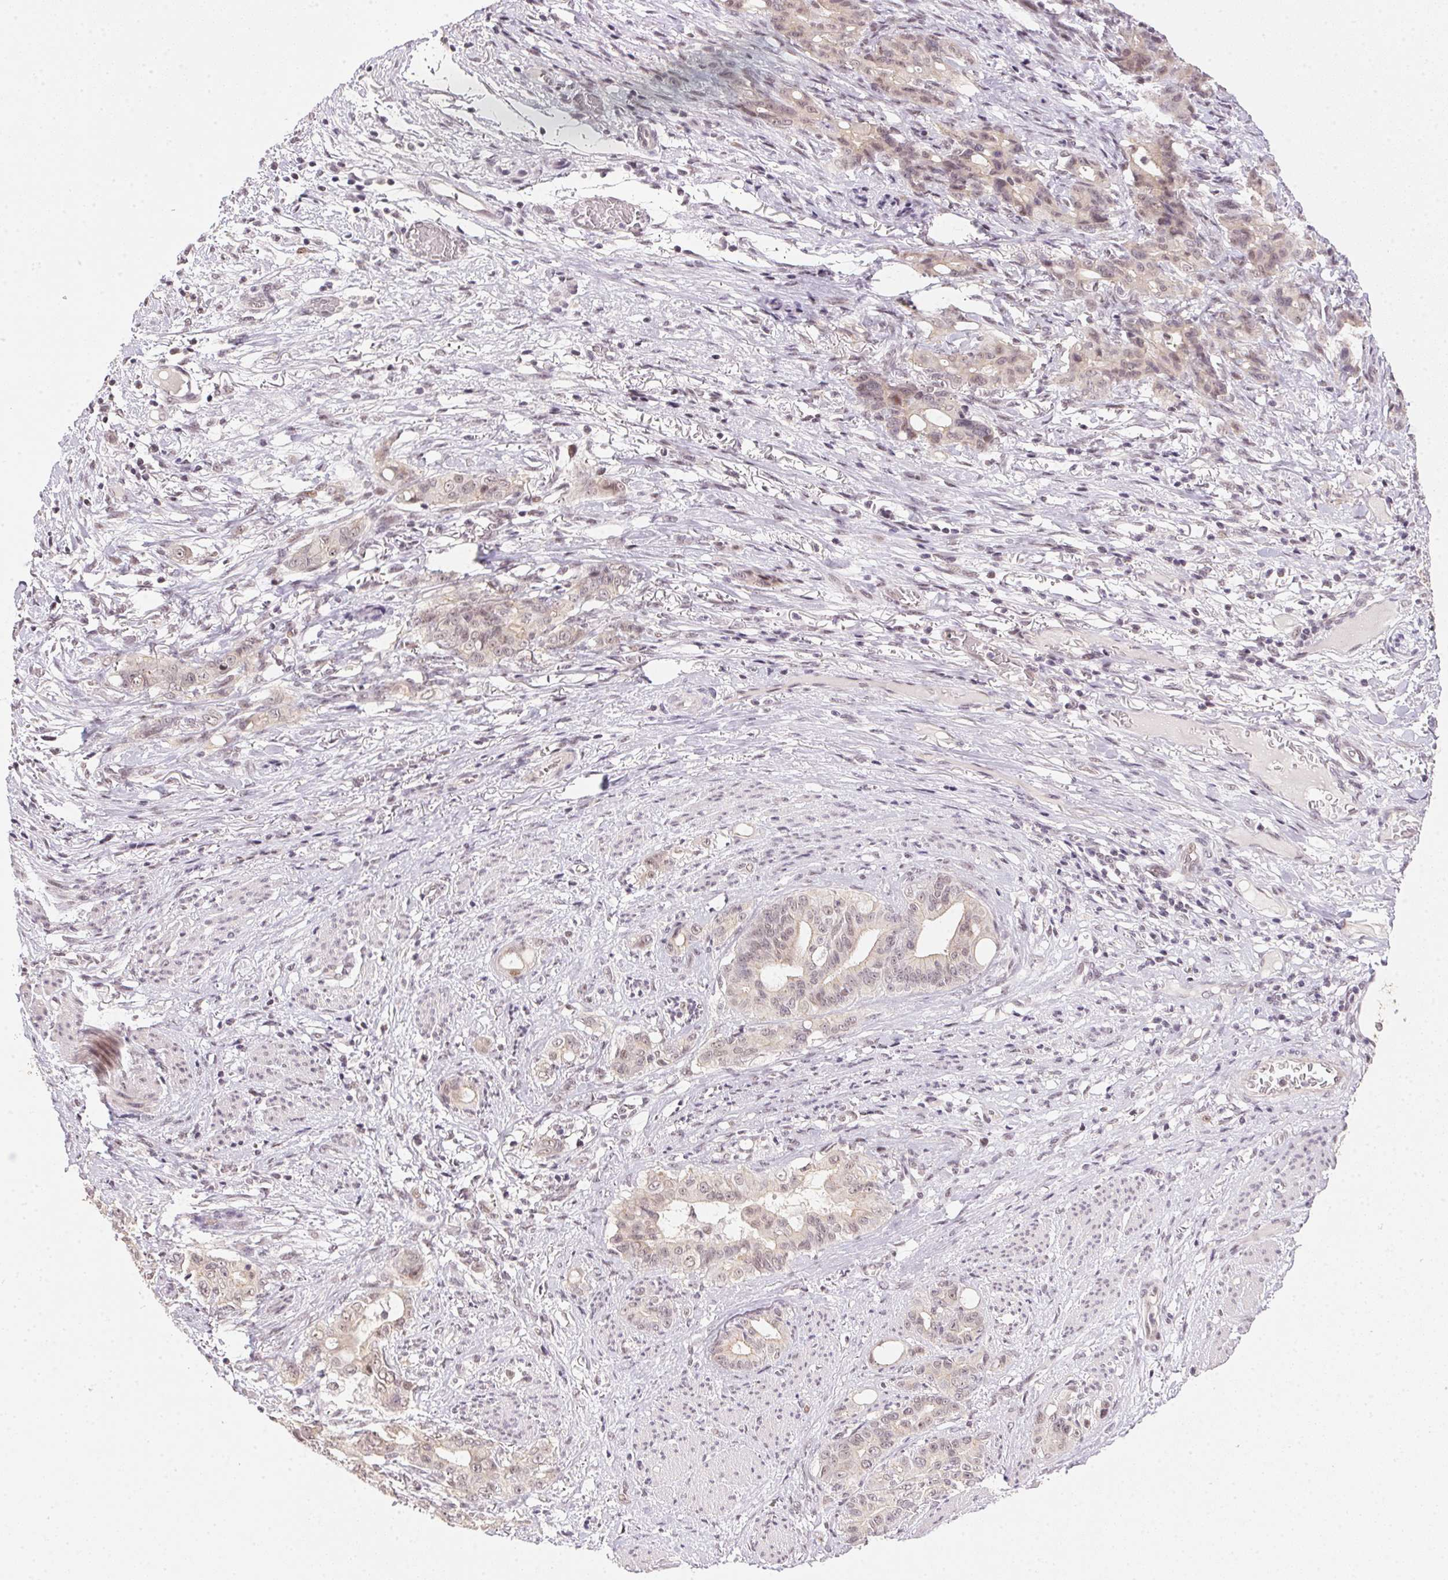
{"staining": {"intensity": "weak", "quantity": "<25%", "location": "nuclear"}, "tissue": "stomach cancer", "cell_type": "Tumor cells", "image_type": "cancer", "snomed": [{"axis": "morphology", "description": "Normal tissue, NOS"}, {"axis": "morphology", "description": "Adenocarcinoma, NOS"}, {"axis": "topography", "description": "Esophagus"}, {"axis": "topography", "description": "Stomach, upper"}], "caption": "High magnification brightfield microscopy of stomach cancer (adenocarcinoma) stained with DAB (brown) and counterstained with hematoxylin (blue): tumor cells show no significant positivity.", "gene": "KDM4D", "patient": {"sex": "male", "age": 62}}